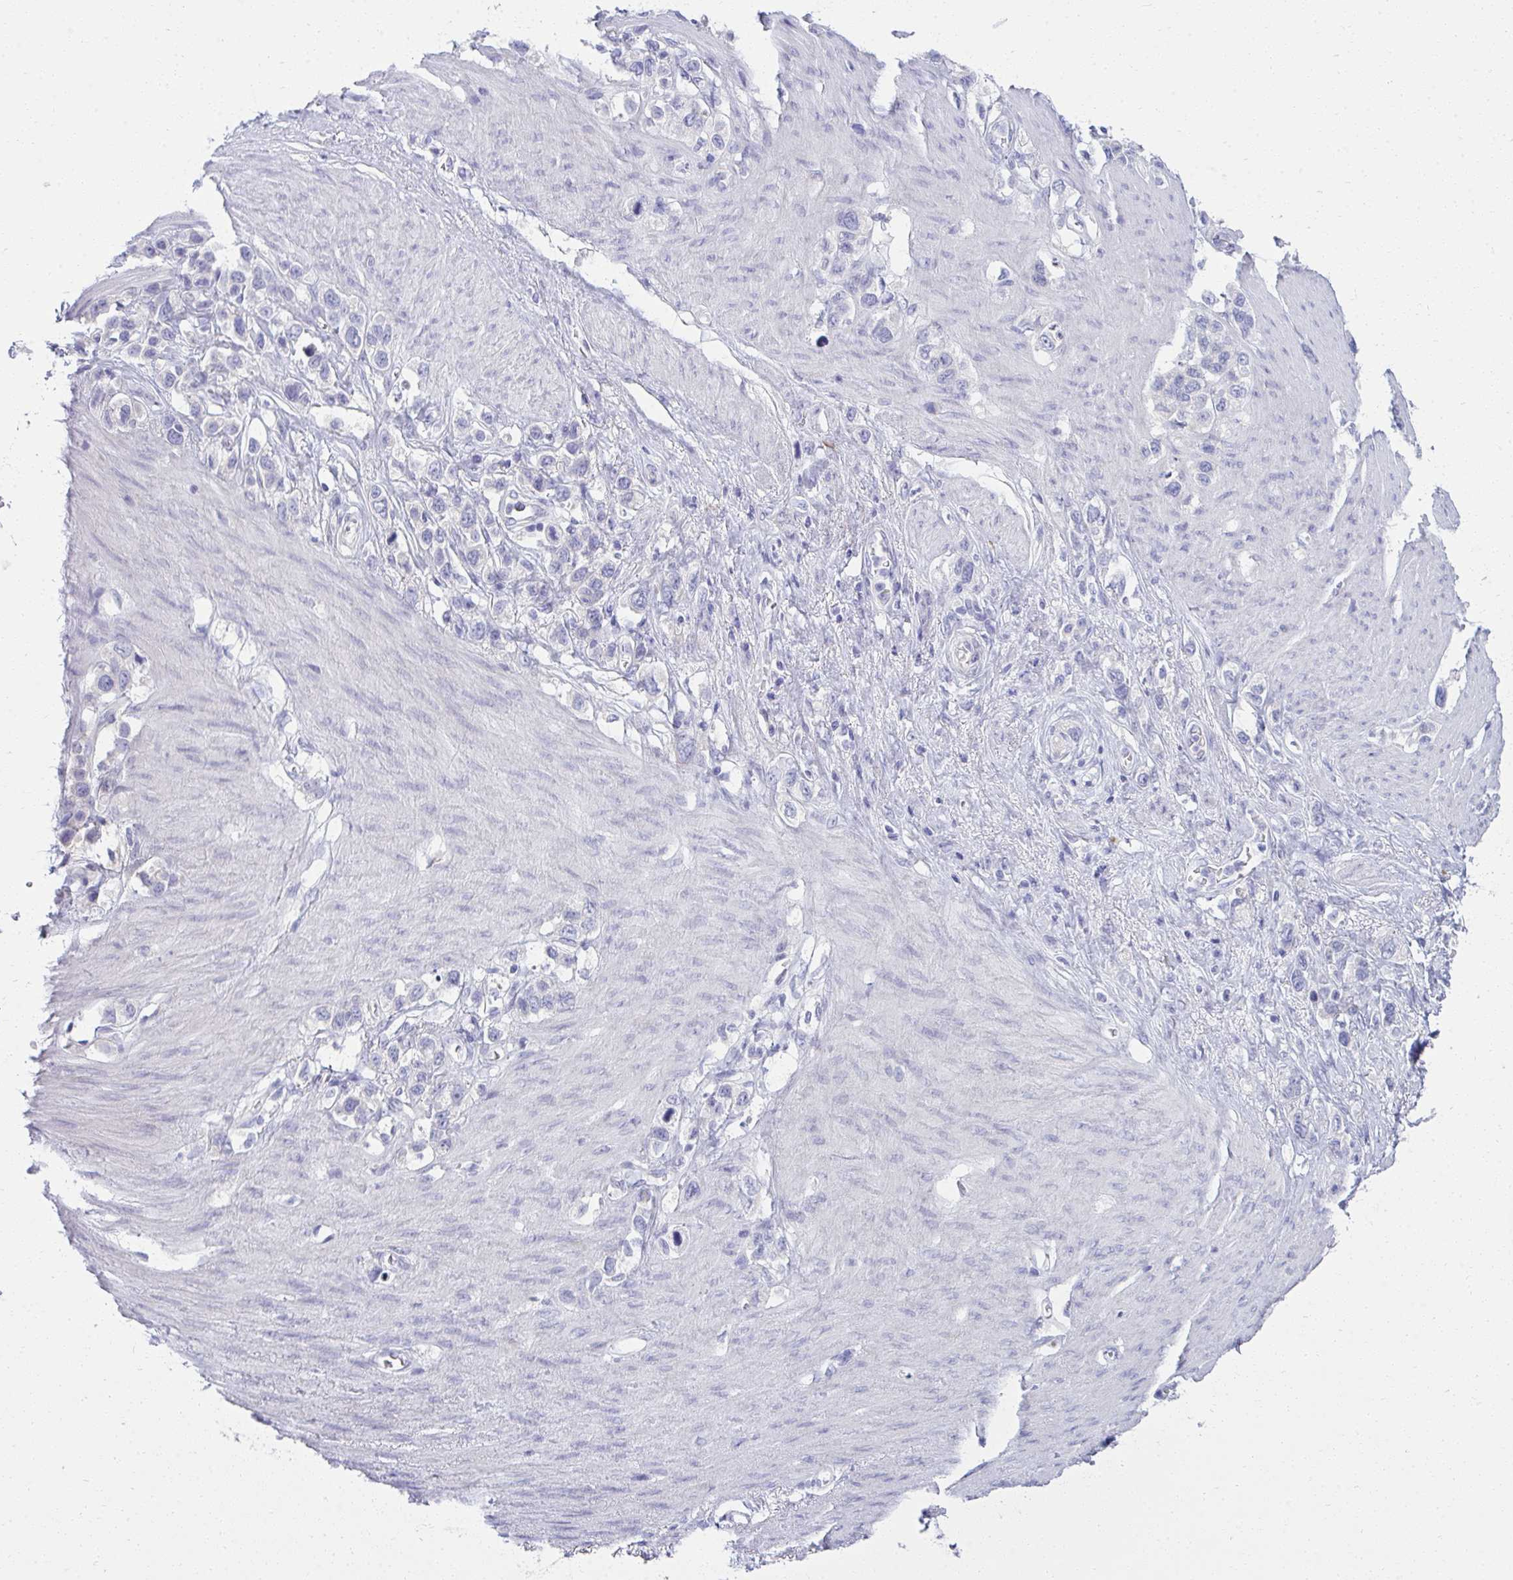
{"staining": {"intensity": "negative", "quantity": "none", "location": "none"}, "tissue": "stomach cancer", "cell_type": "Tumor cells", "image_type": "cancer", "snomed": [{"axis": "morphology", "description": "Adenocarcinoma, NOS"}, {"axis": "topography", "description": "Stomach"}], "caption": "Immunohistochemistry of stomach cancer shows no staining in tumor cells. (DAB IHC visualized using brightfield microscopy, high magnification).", "gene": "FASLG", "patient": {"sex": "female", "age": 65}}